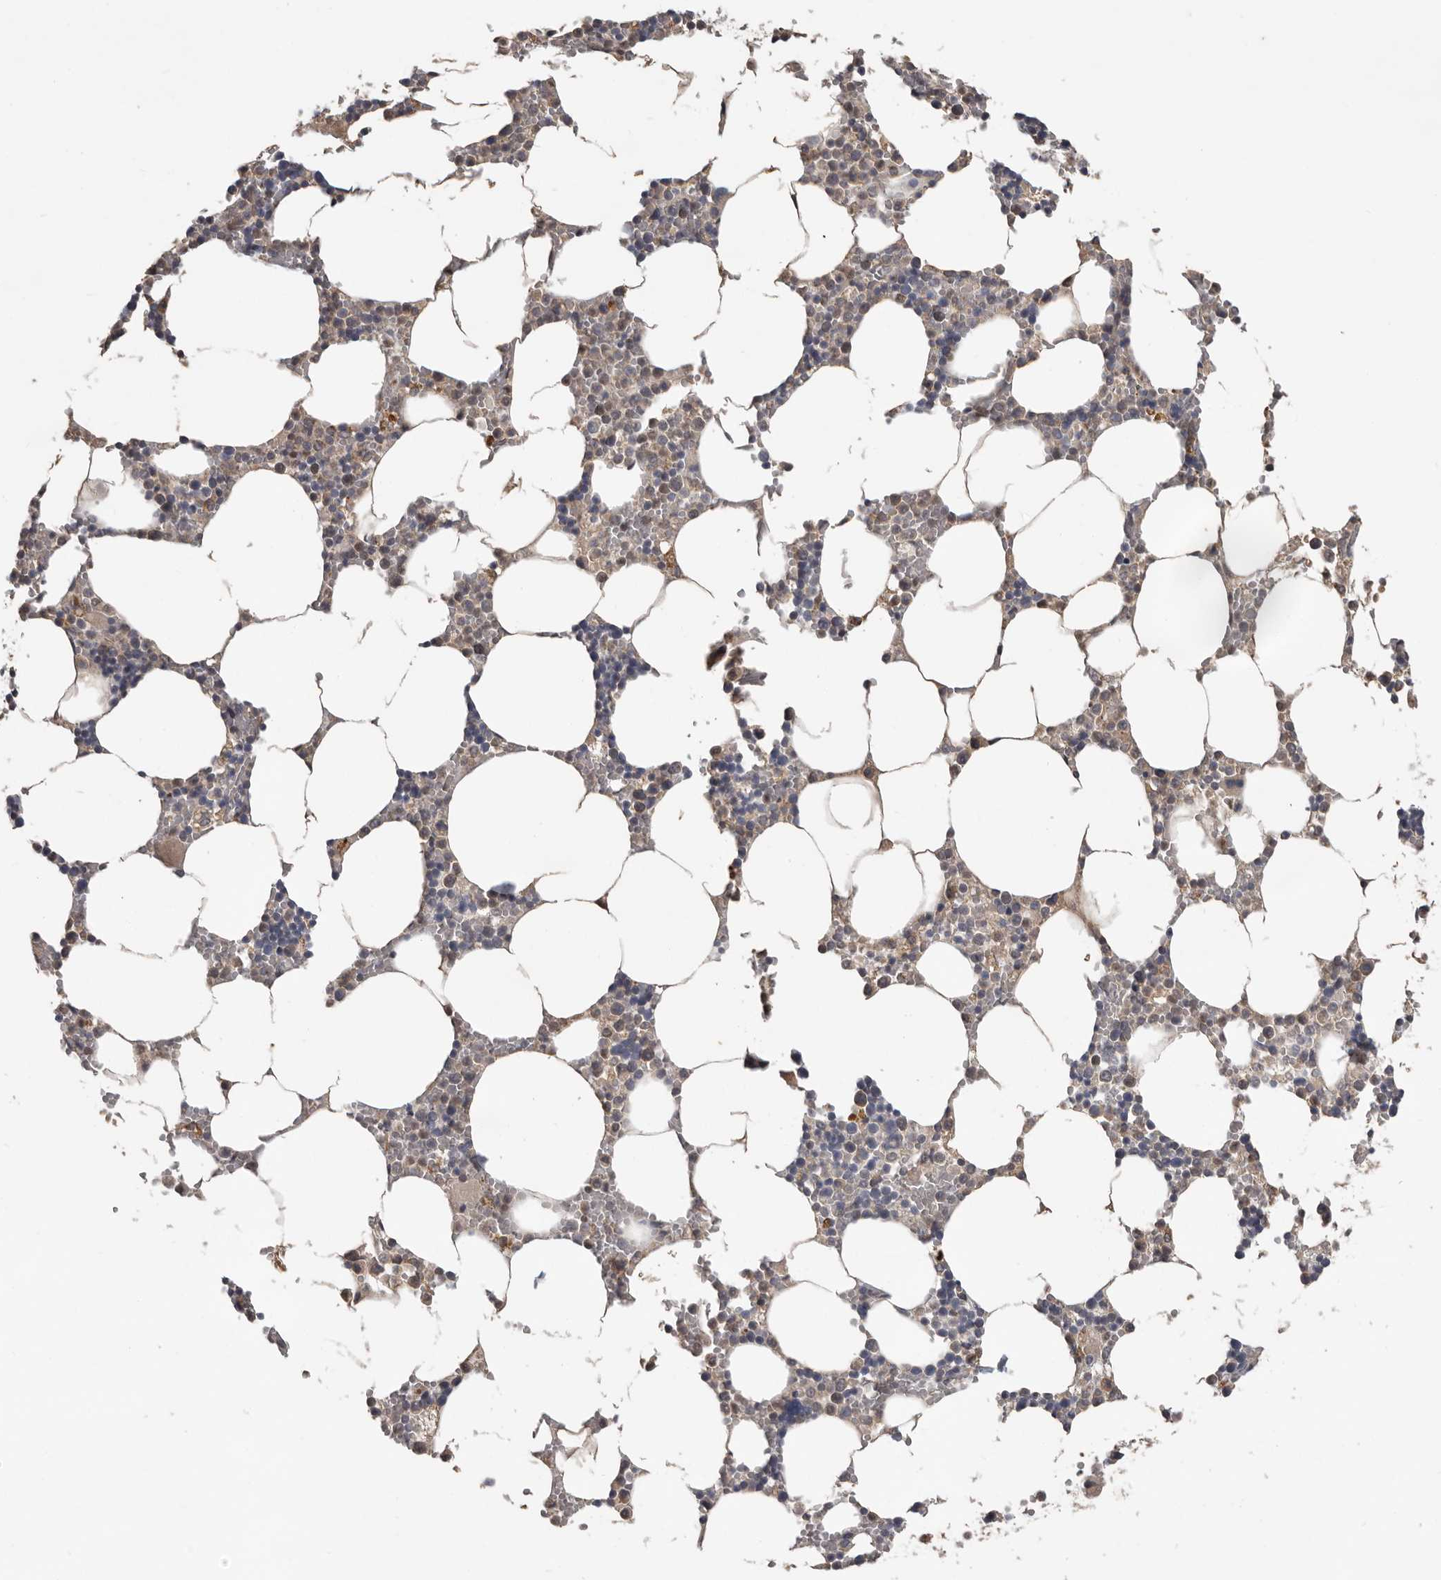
{"staining": {"intensity": "weak", "quantity": "25%-75%", "location": "cytoplasmic/membranous"}, "tissue": "bone marrow", "cell_type": "Hematopoietic cells", "image_type": "normal", "snomed": [{"axis": "morphology", "description": "Normal tissue, NOS"}, {"axis": "topography", "description": "Bone marrow"}], "caption": "Immunohistochemical staining of benign bone marrow demonstrates 25%-75% levels of weak cytoplasmic/membranous protein positivity in approximately 25%-75% of hematopoietic cells. The staining is performed using DAB (3,3'-diaminobenzidine) brown chromogen to label protein expression. The nuclei are counter-stained blue using hematoxylin.", "gene": "MTF1", "patient": {"sex": "male", "age": 70}}